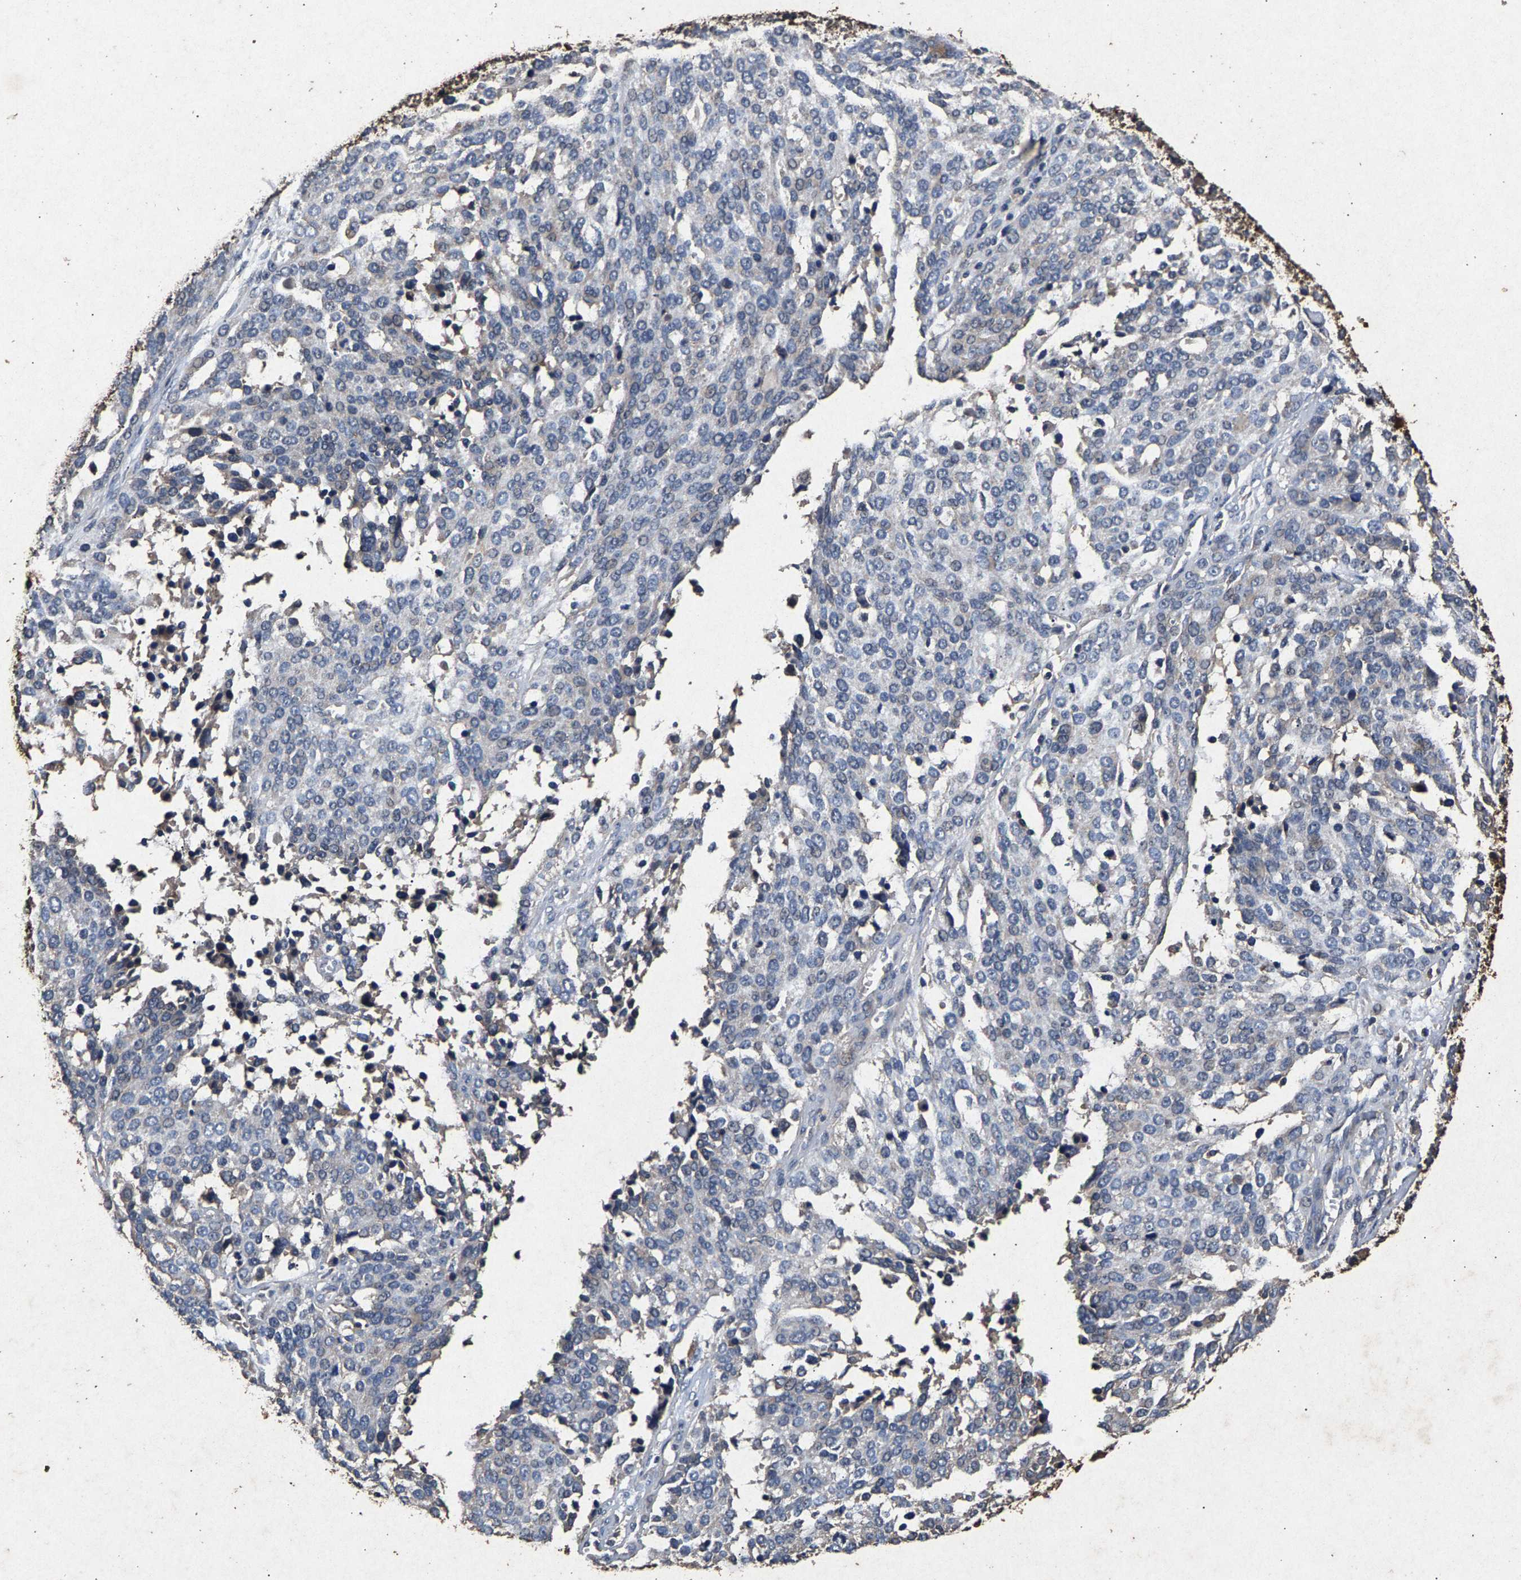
{"staining": {"intensity": "negative", "quantity": "none", "location": "none"}, "tissue": "ovarian cancer", "cell_type": "Tumor cells", "image_type": "cancer", "snomed": [{"axis": "morphology", "description": "Cystadenocarcinoma, serous, NOS"}, {"axis": "topography", "description": "Ovary"}], "caption": "The photomicrograph displays no staining of tumor cells in ovarian serous cystadenocarcinoma.", "gene": "PPP1CC", "patient": {"sex": "female", "age": 44}}